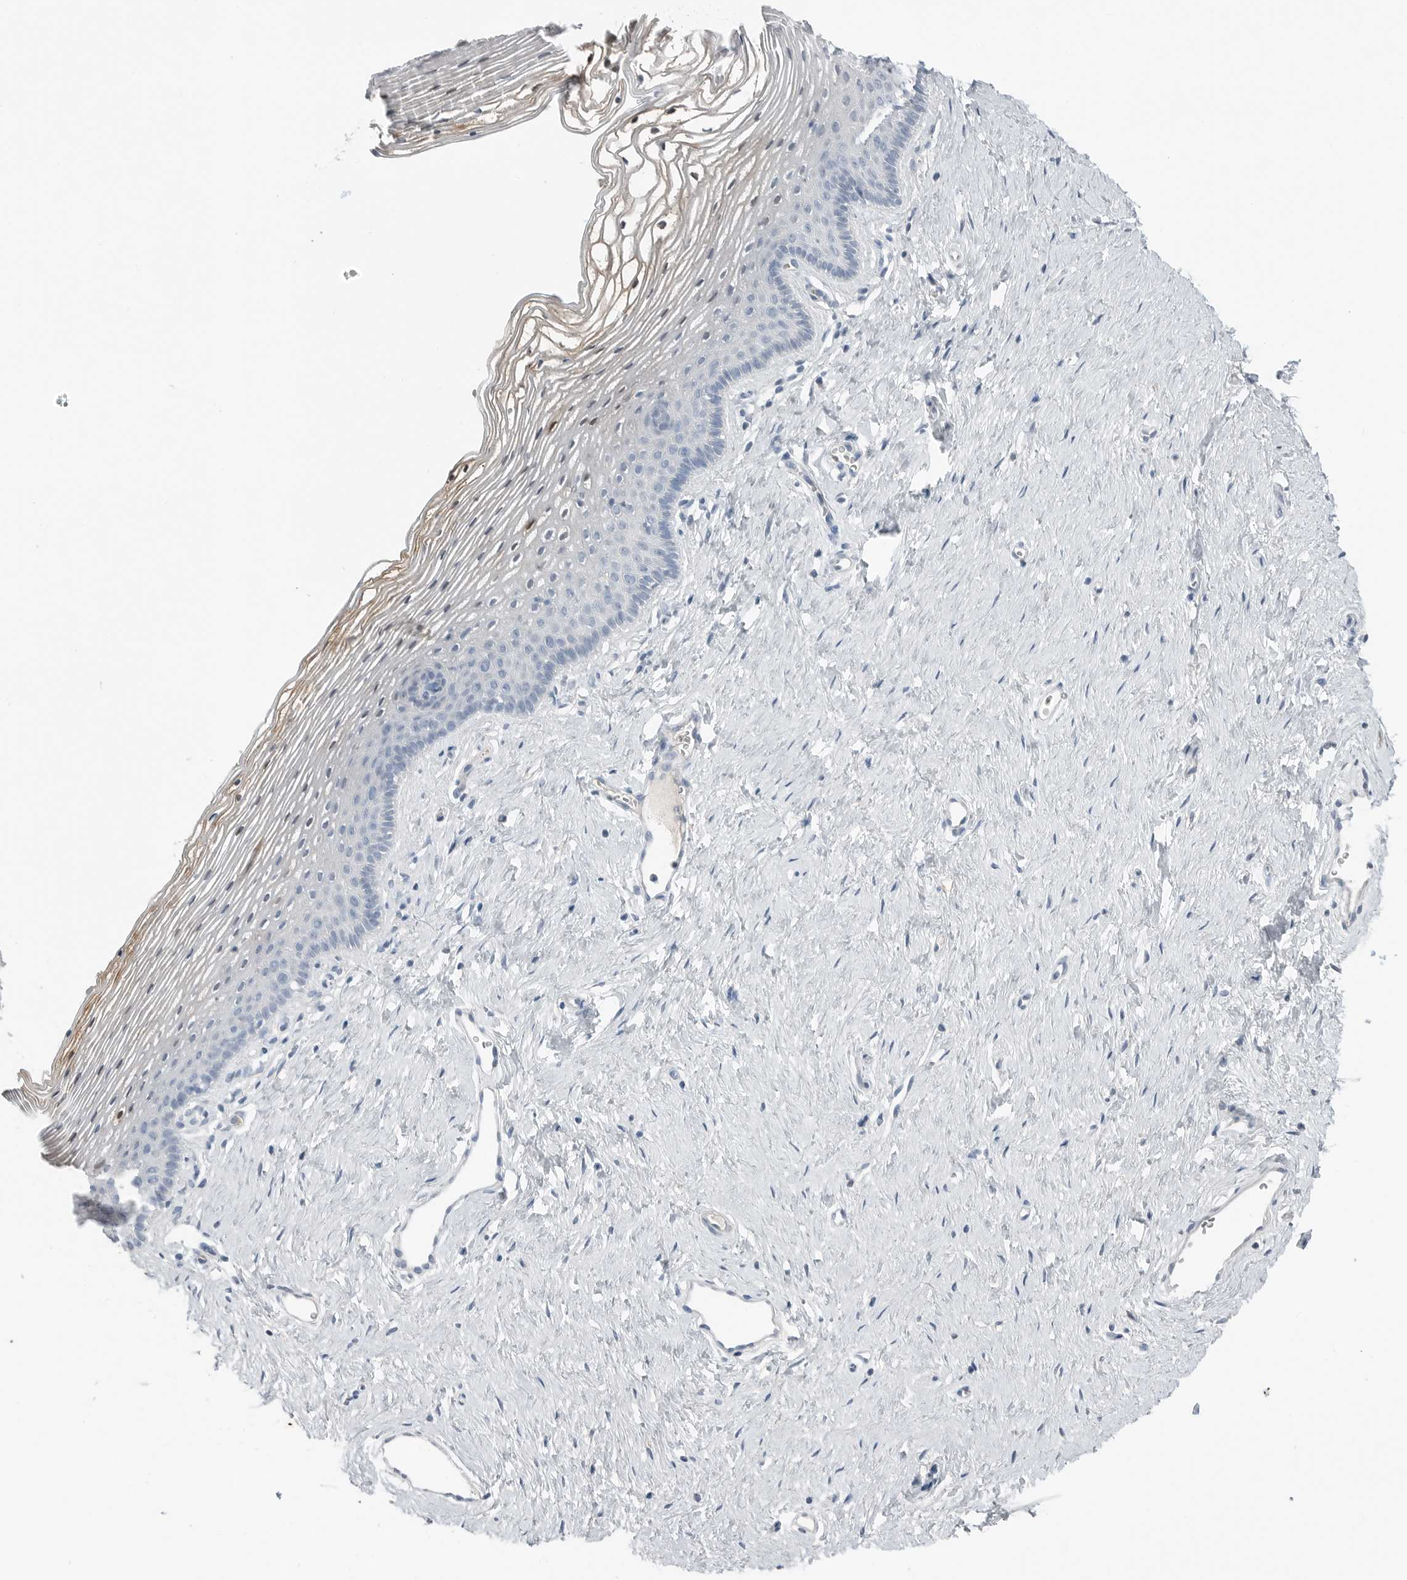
{"staining": {"intensity": "moderate", "quantity": "<25%", "location": "cytoplasmic/membranous"}, "tissue": "vagina", "cell_type": "Squamous epithelial cells", "image_type": "normal", "snomed": [{"axis": "morphology", "description": "Normal tissue, NOS"}, {"axis": "topography", "description": "Vagina"}], "caption": "An immunohistochemistry (IHC) image of normal tissue is shown. Protein staining in brown shows moderate cytoplasmic/membranous positivity in vagina within squamous epithelial cells.", "gene": "SERPINB7", "patient": {"sex": "female", "age": 32}}